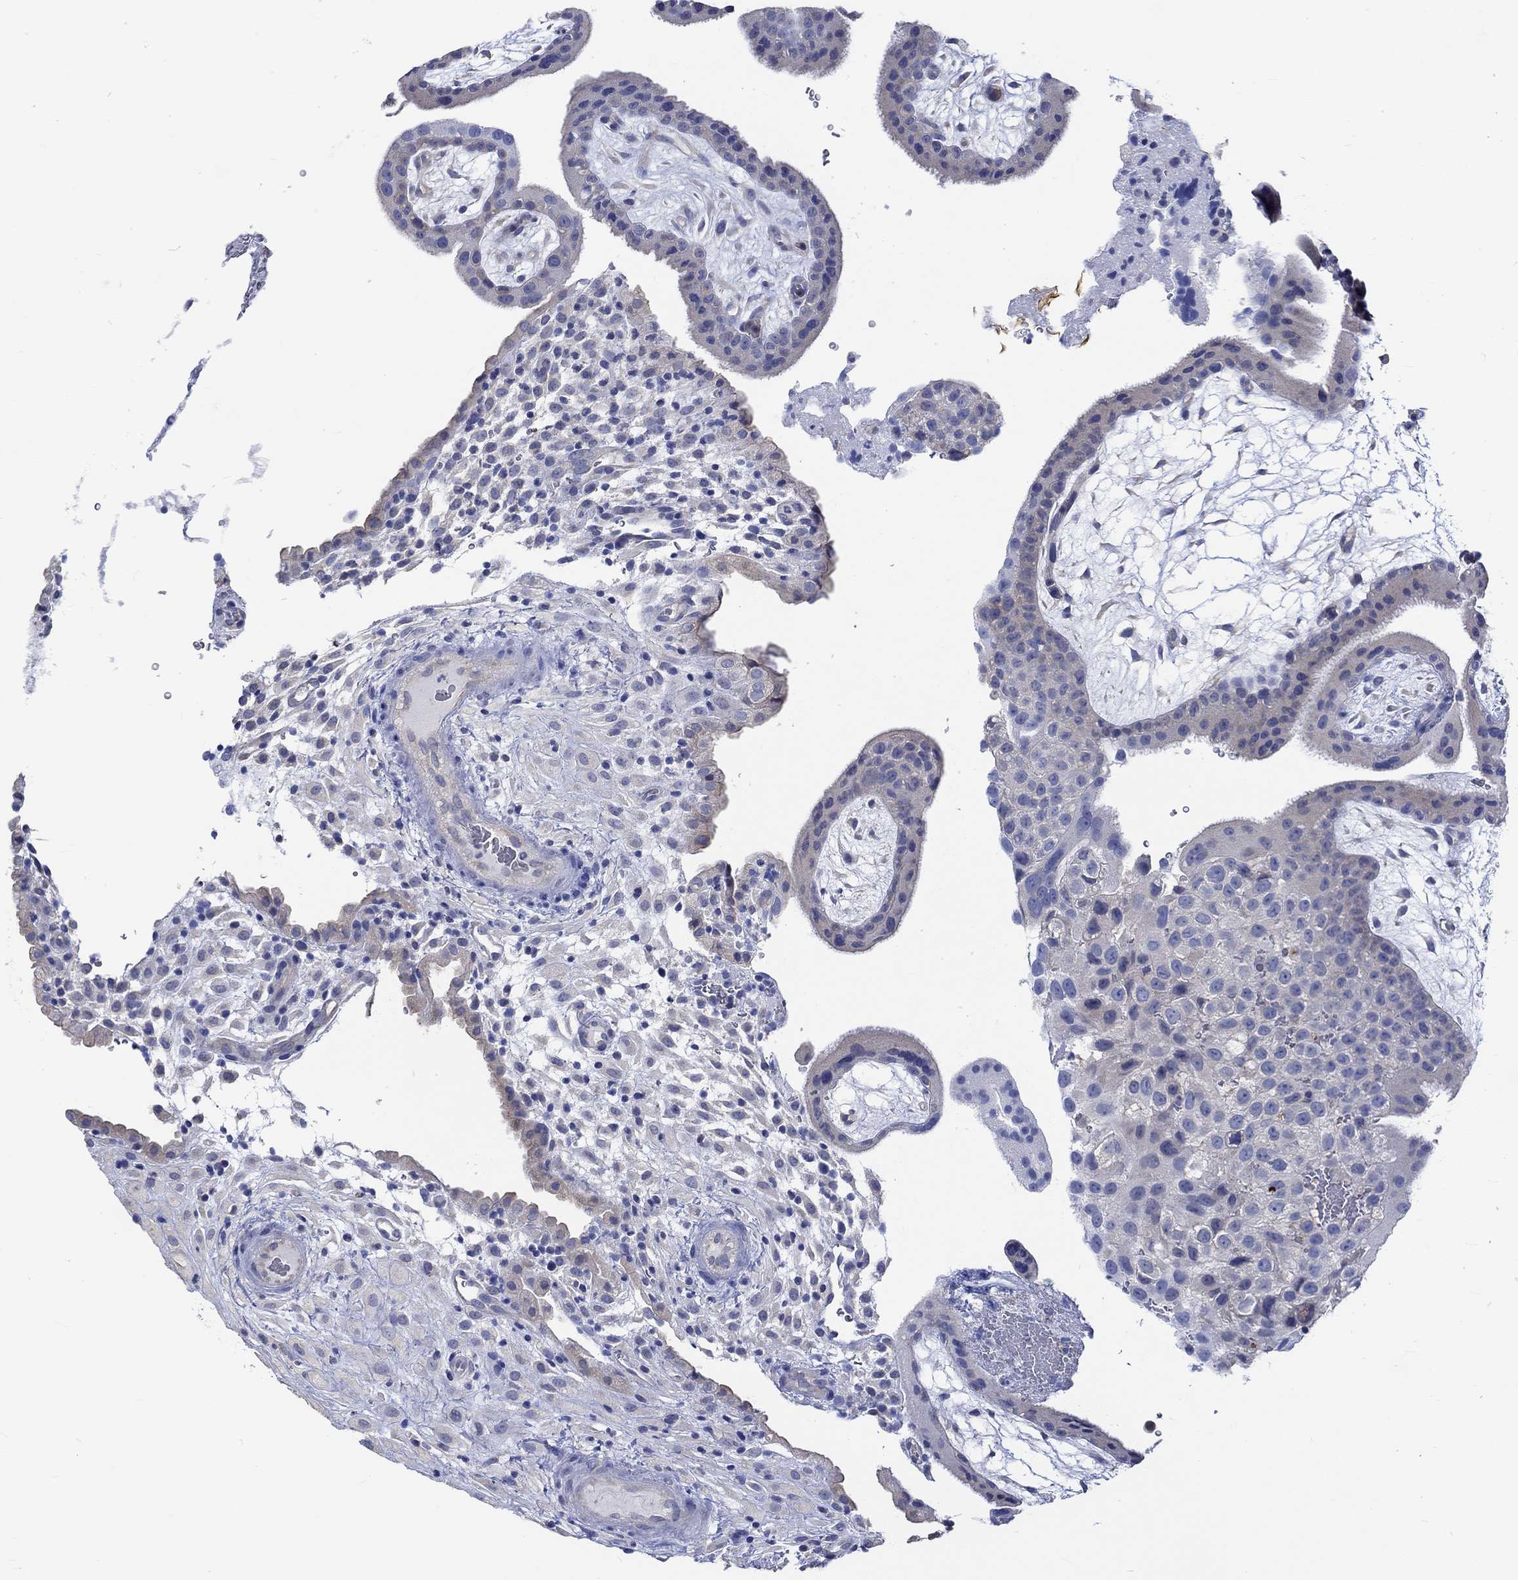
{"staining": {"intensity": "negative", "quantity": "none", "location": "none"}, "tissue": "placenta", "cell_type": "Decidual cells", "image_type": "normal", "snomed": [{"axis": "morphology", "description": "Normal tissue, NOS"}, {"axis": "topography", "description": "Placenta"}], "caption": "Image shows no significant protein expression in decidual cells of normal placenta. (DAB (3,3'-diaminobenzidine) immunohistochemistry (IHC) visualized using brightfield microscopy, high magnification).", "gene": "KCNA1", "patient": {"sex": "female", "age": 19}}